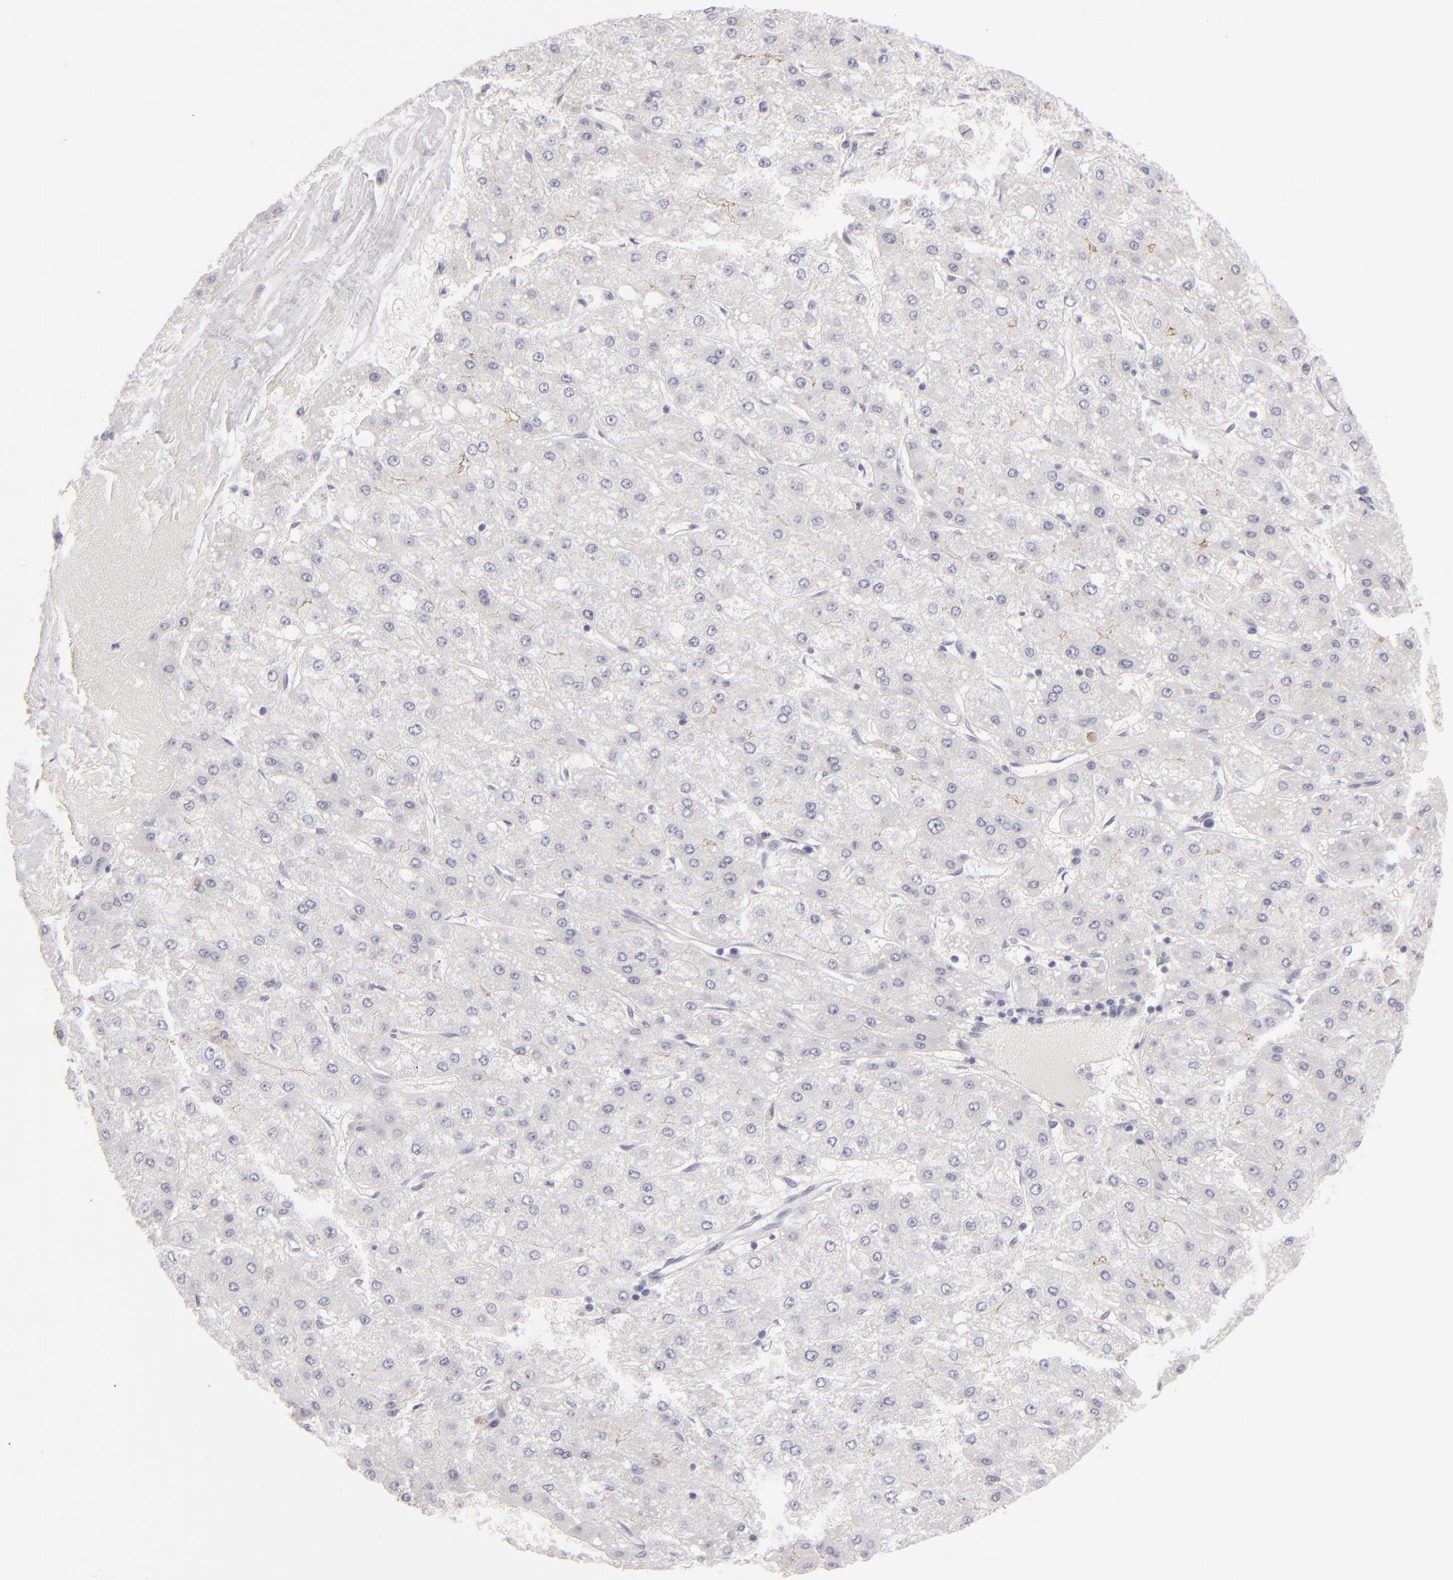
{"staining": {"intensity": "negative", "quantity": "none", "location": "none"}, "tissue": "liver cancer", "cell_type": "Tumor cells", "image_type": "cancer", "snomed": [{"axis": "morphology", "description": "Carcinoma, Hepatocellular, NOS"}, {"axis": "topography", "description": "Liver"}], "caption": "A histopathology image of liver cancer (hepatocellular carcinoma) stained for a protein displays no brown staining in tumor cells.", "gene": "CLDN4", "patient": {"sex": "female", "age": 52}}